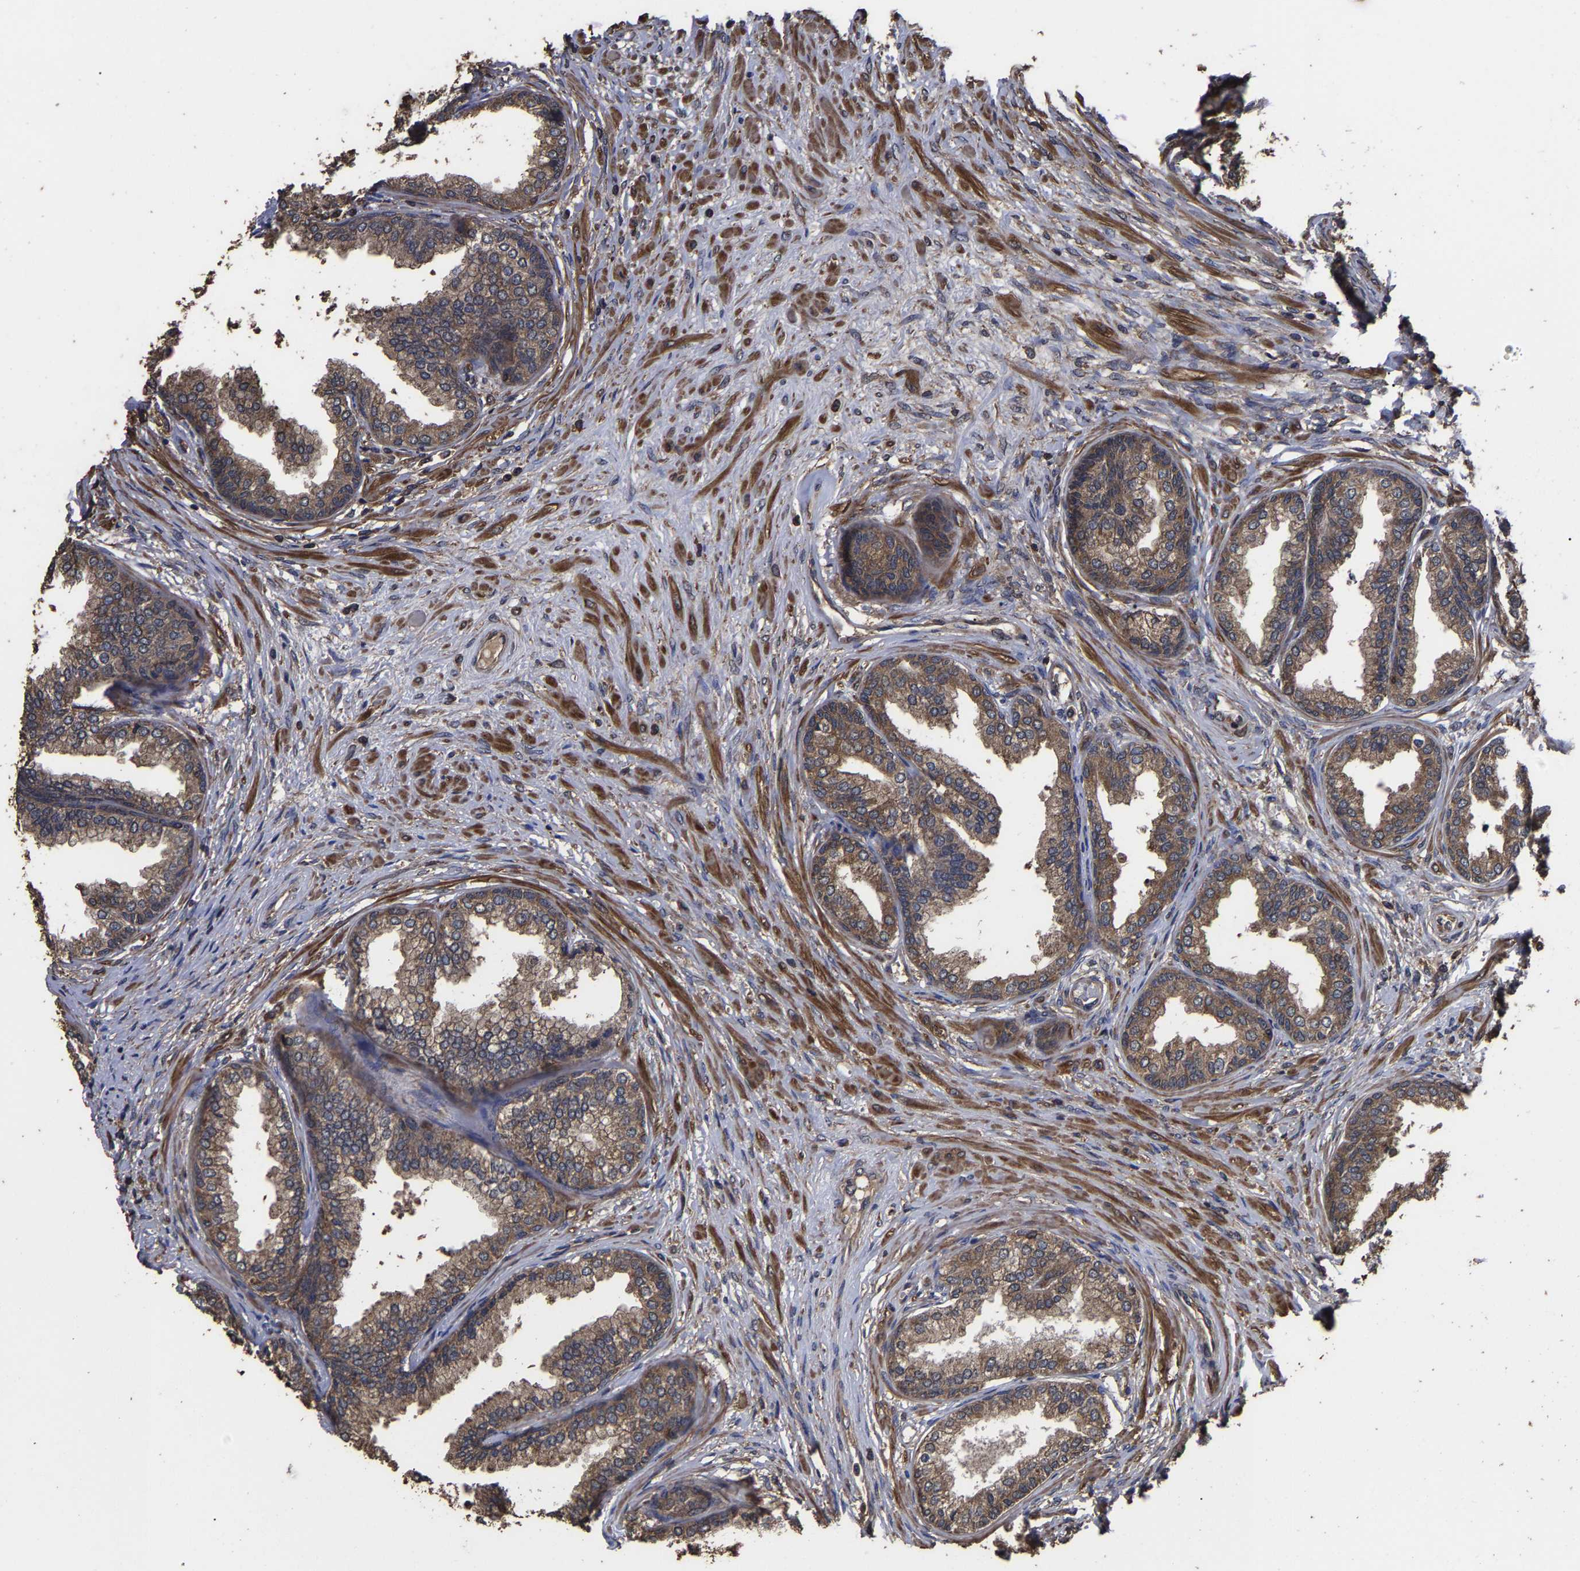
{"staining": {"intensity": "moderate", "quantity": ">75%", "location": "cytoplasmic/membranous"}, "tissue": "prostate", "cell_type": "Glandular cells", "image_type": "normal", "snomed": [{"axis": "morphology", "description": "Normal tissue, NOS"}, {"axis": "topography", "description": "Prostate"}], "caption": "Prostate was stained to show a protein in brown. There is medium levels of moderate cytoplasmic/membranous expression in about >75% of glandular cells. Ihc stains the protein in brown and the nuclei are stained blue.", "gene": "ITCH", "patient": {"sex": "male", "age": 76}}